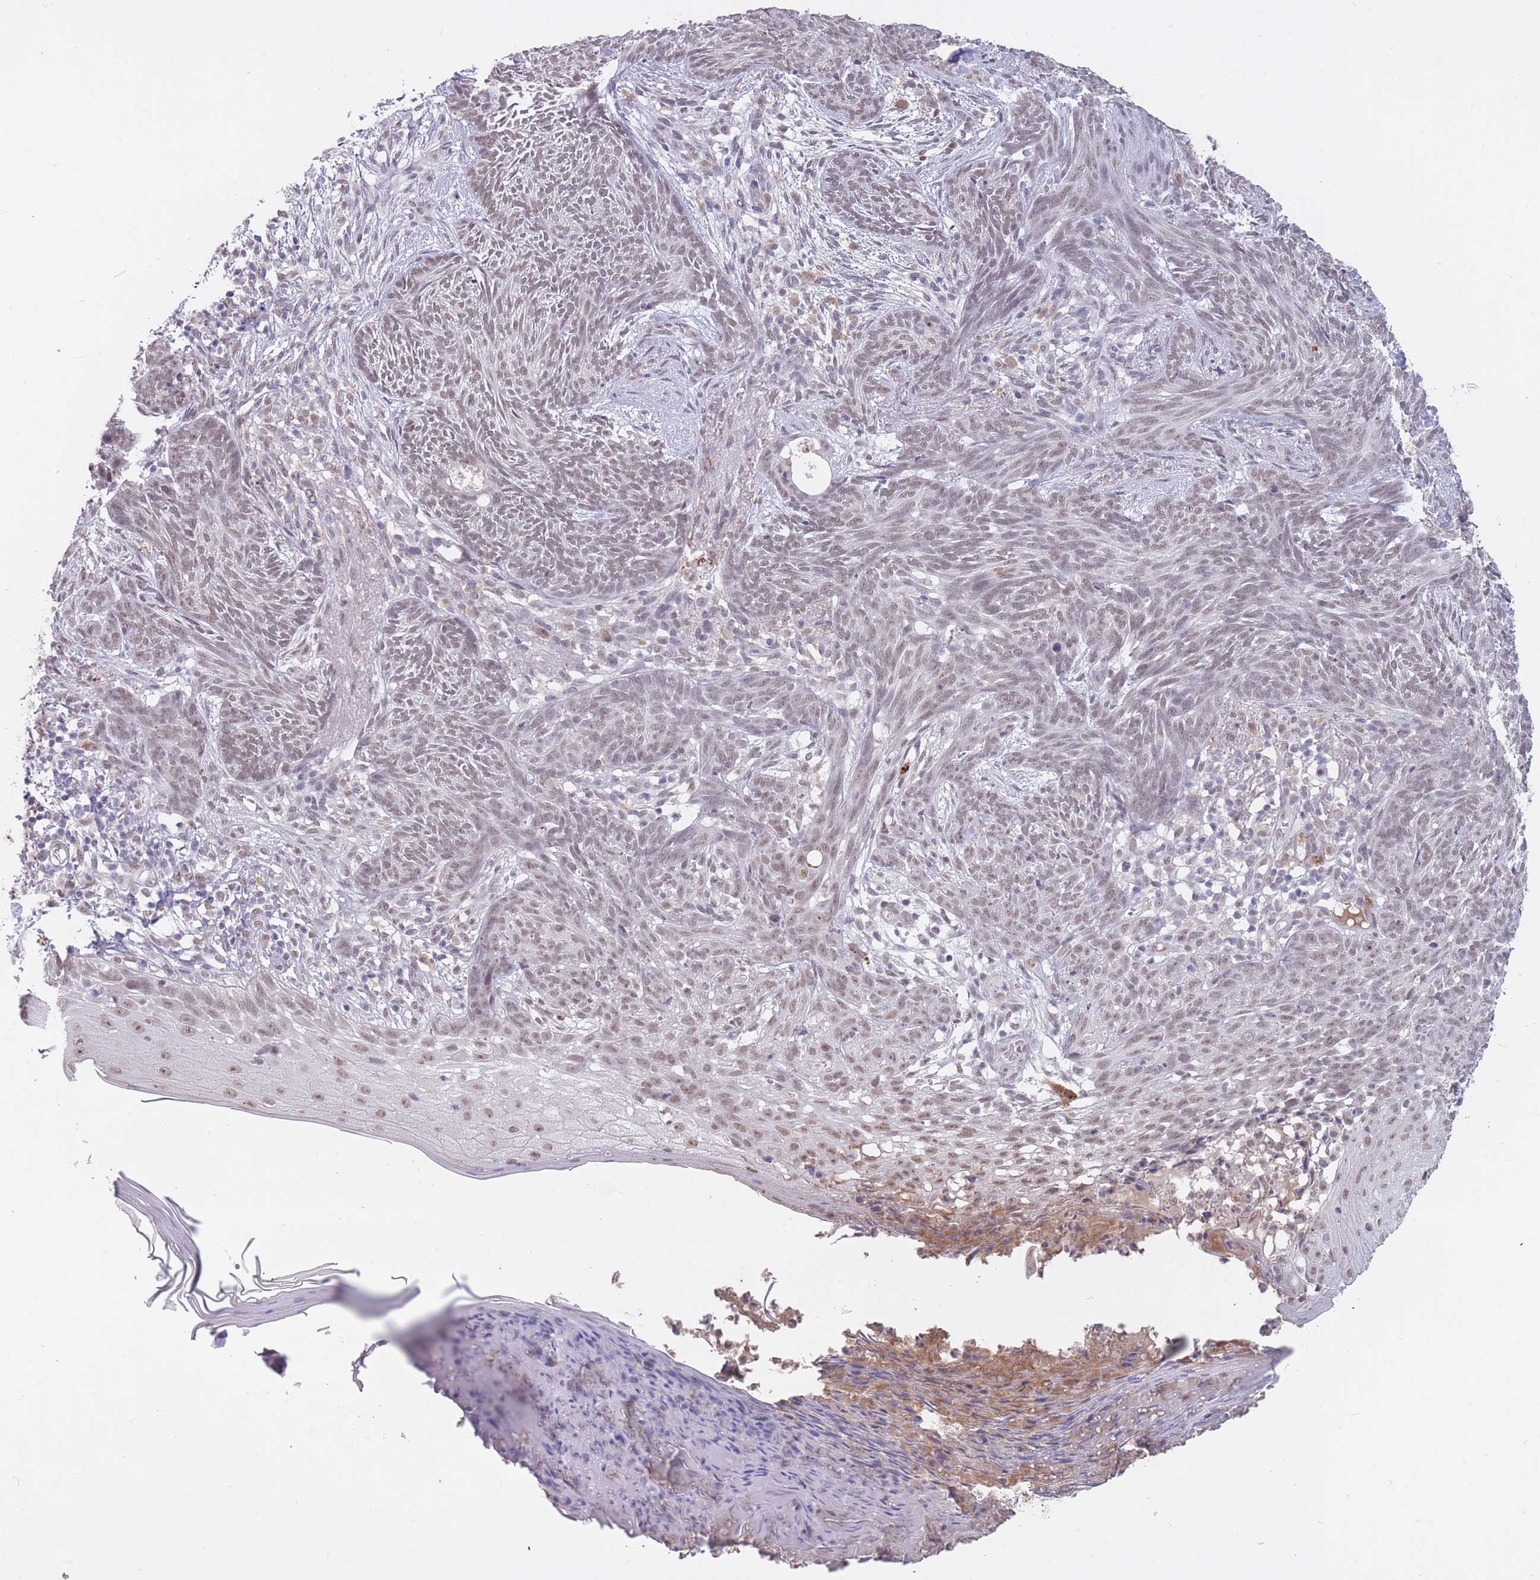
{"staining": {"intensity": "weak", "quantity": ">75%", "location": "nuclear"}, "tissue": "skin cancer", "cell_type": "Tumor cells", "image_type": "cancer", "snomed": [{"axis": "morphology", "description": "Basal cell carcinoma"}, {"axis": "topography", "description": "Skin"}], "caption": "IHC image of neoplastic tissue: skin cancer (basal cell carcinoma) stained using immunohistochemistry (IHC) demonstrates low levels of weak protein expression localized specifically in the nuclear of tumor cells, appearing as a nuclear brown color.", "gene": "HNRNPUL1", "patient": {"sex": "male", "age": 73}}